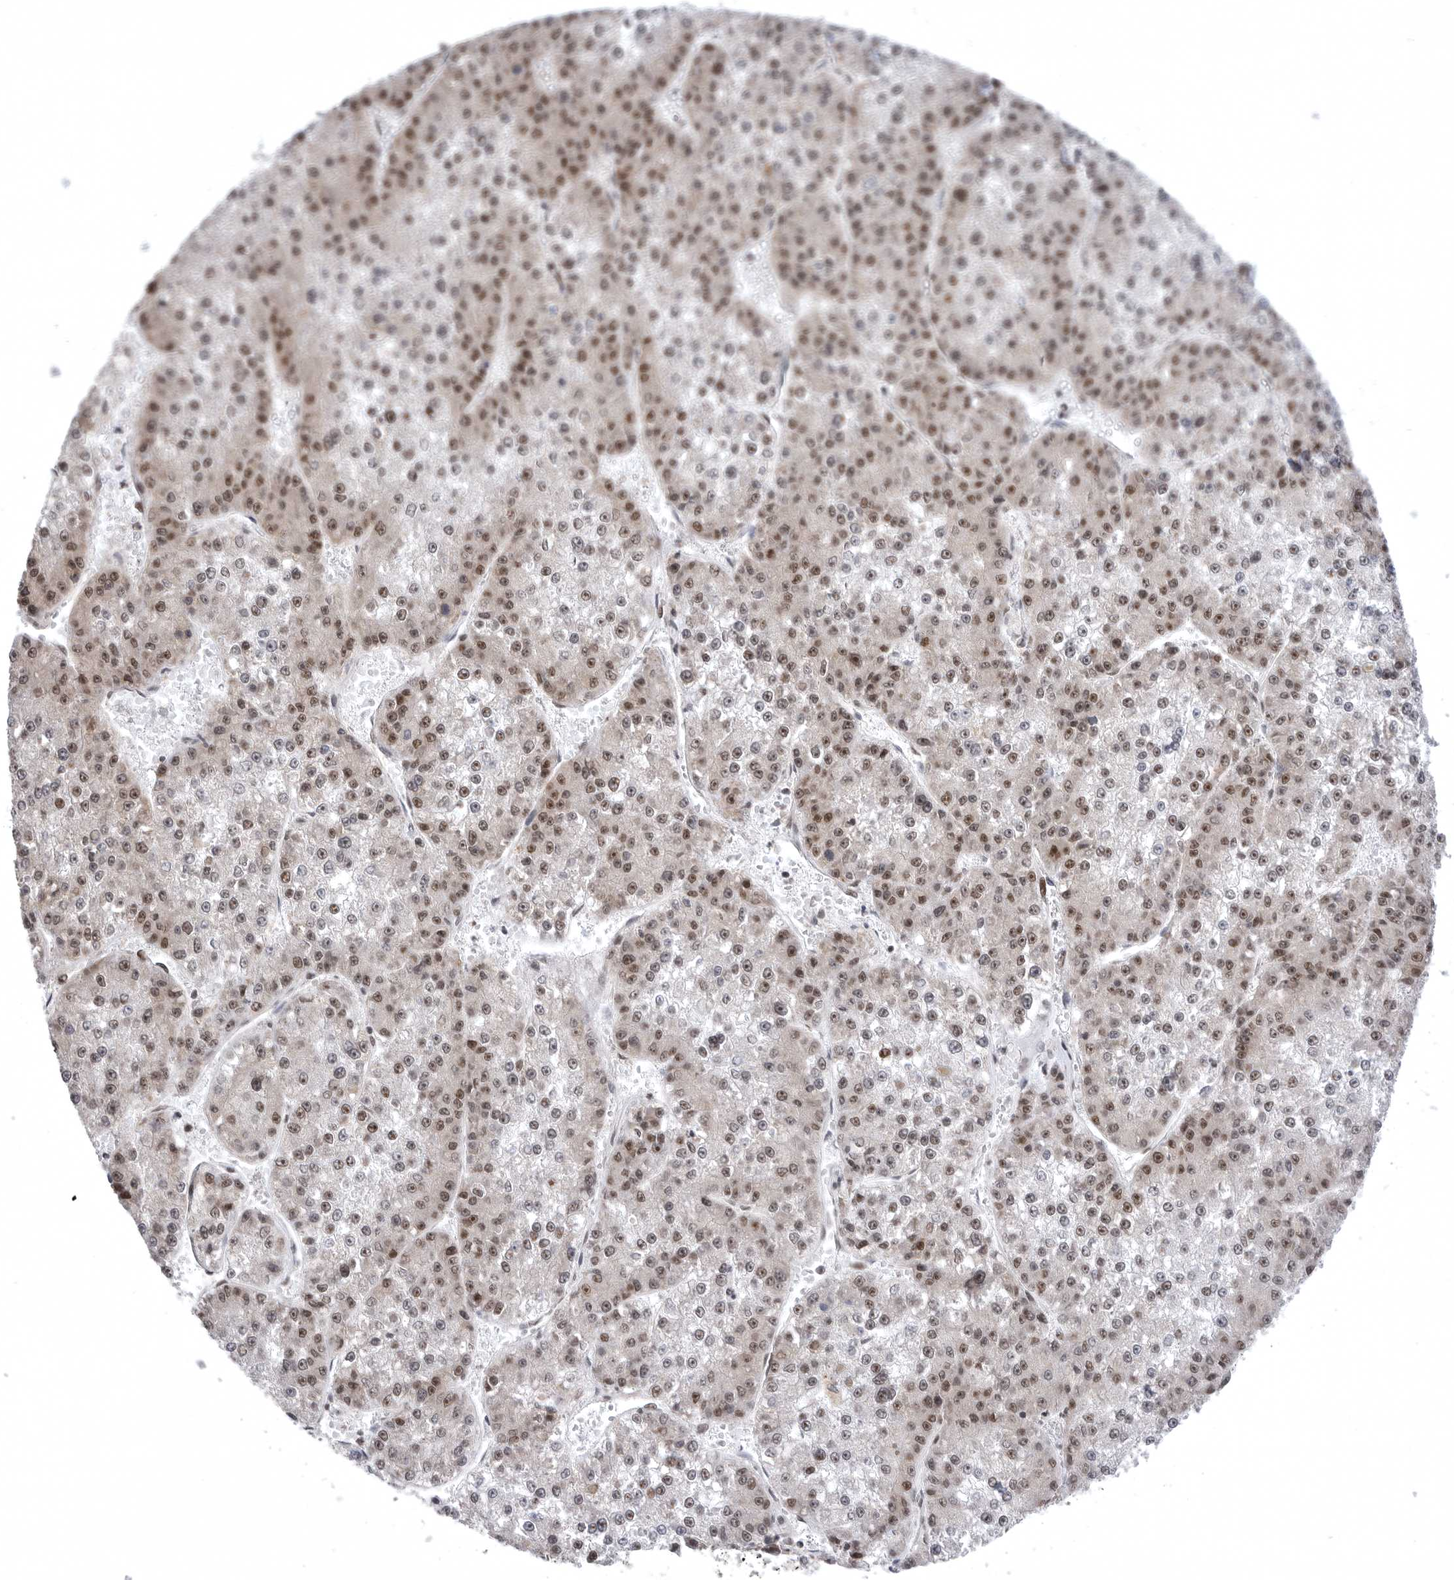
{"staining": {"intensity": "moderate", "quantity": "25%-75%", "location": "nuclear"}, "tissue": "liver cancer", "cell_type": "Tumor cells", "image_type": "cancer", "snomed": [{"axis": "morphology", "description": "Carcinoma, Hepatocellular, NOS"}, {"axis": "topography", "description": "Liver"}], "caption": "Brown immunohistochemical staining in human liver cancer exhibits moderate nuclear positivity in about 25%-75% of tumor cells.", "gene": "ZNF830", "patient": {"sex": "female", "age": 73}}